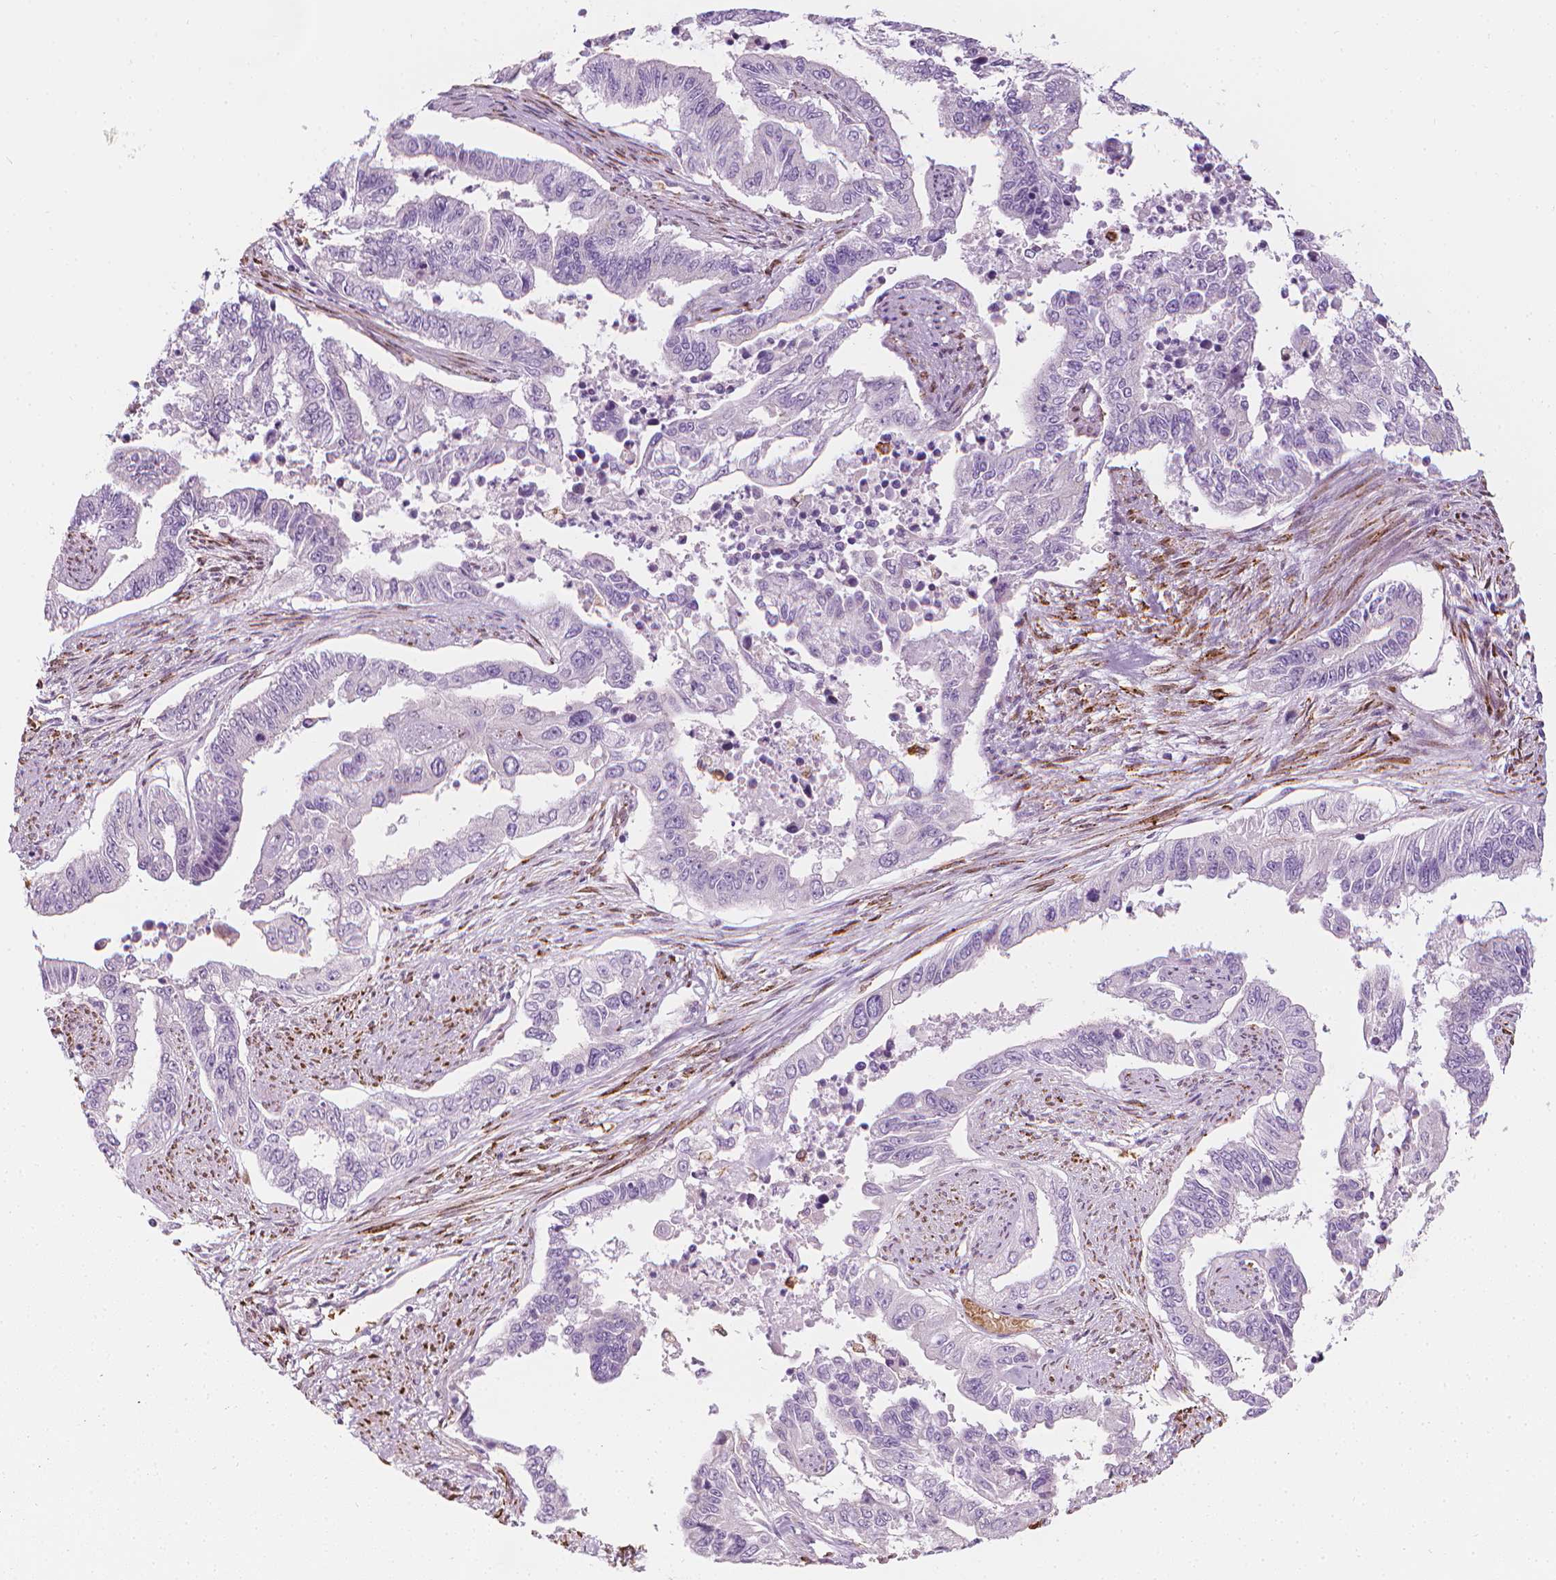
{"staining": {"intensity": "negative", "quantity": "none", "location": "none"}, "tissue": "endometrial cancer", "cell_type": "Tumor cells", "image_type": "cancer", "snomed": [{"axis": "morphology", "description": "Adenocarcinoma, NOS"}, {"axis": "topography", "description": "Uterus"}], "caption": "High magnification brightfield microscopy of endometrial cancer stained with DAB (3,3'-diaminobenzidine) (brown) and counterstained with hematoxylin (blue): tumor cells show no significant positivity.", "gene": "CES1", "patient": {"sex": "female", "age": 59}}